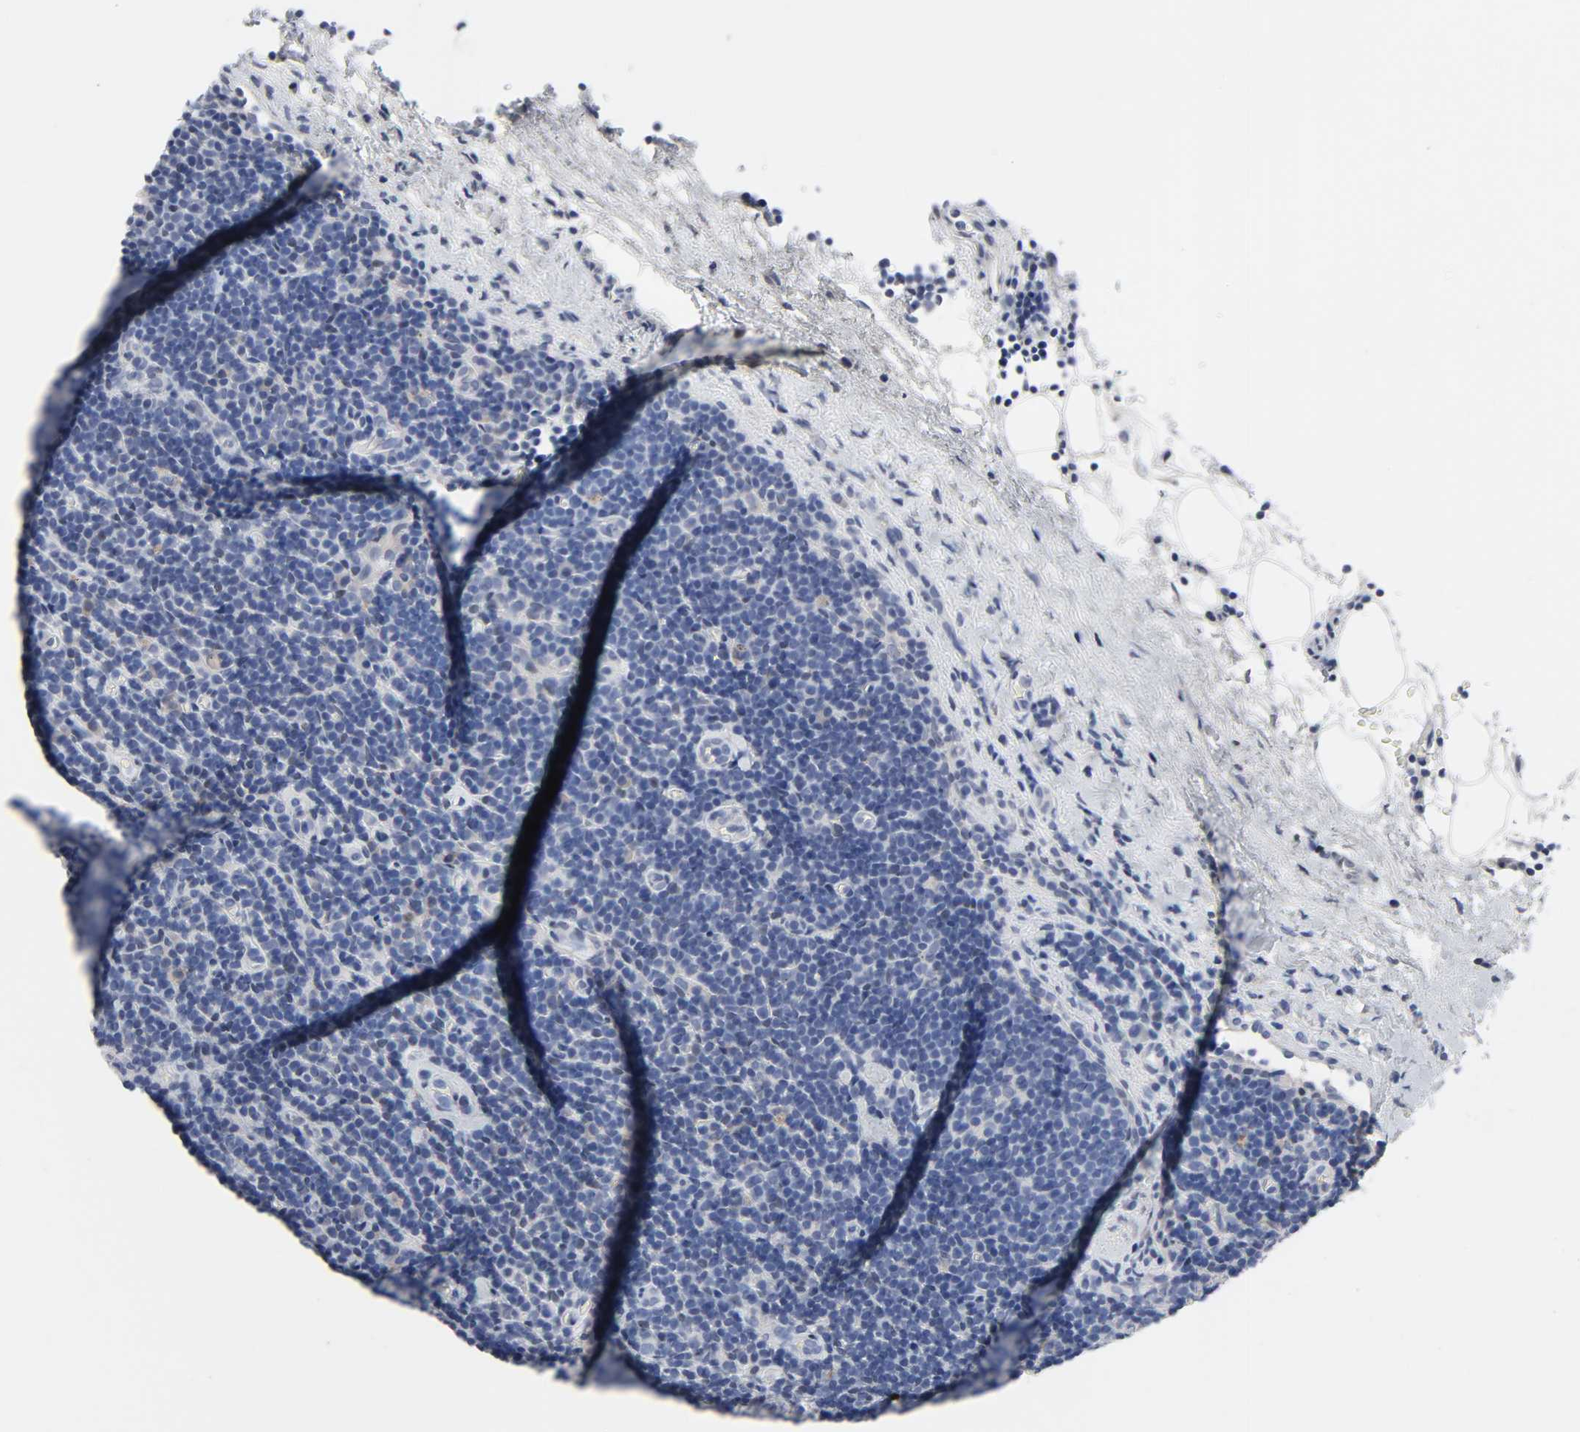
{"staining": {"intensity": "negative", "quantity": "none", "location": "none"}, "tissue": "lymphoma", "cell_type": "Tumor cells", "image_type": "cancer", "snomed": [{"axis": "morphology", "description": "Malignant lymphoma, non-Hodgkin's type, Low grade"}, {"axis": "topography", "description": "Lymph node"}], "caption": "This photomicrograph is of lymphoma stained with immunohistochemistry (IHC) to label a protein in brown with the nuclei are counter-stained blue. There is no positivity in tumor cells.", "gene": "SALL2", "patient": {"sex": "male", "age": 70}}